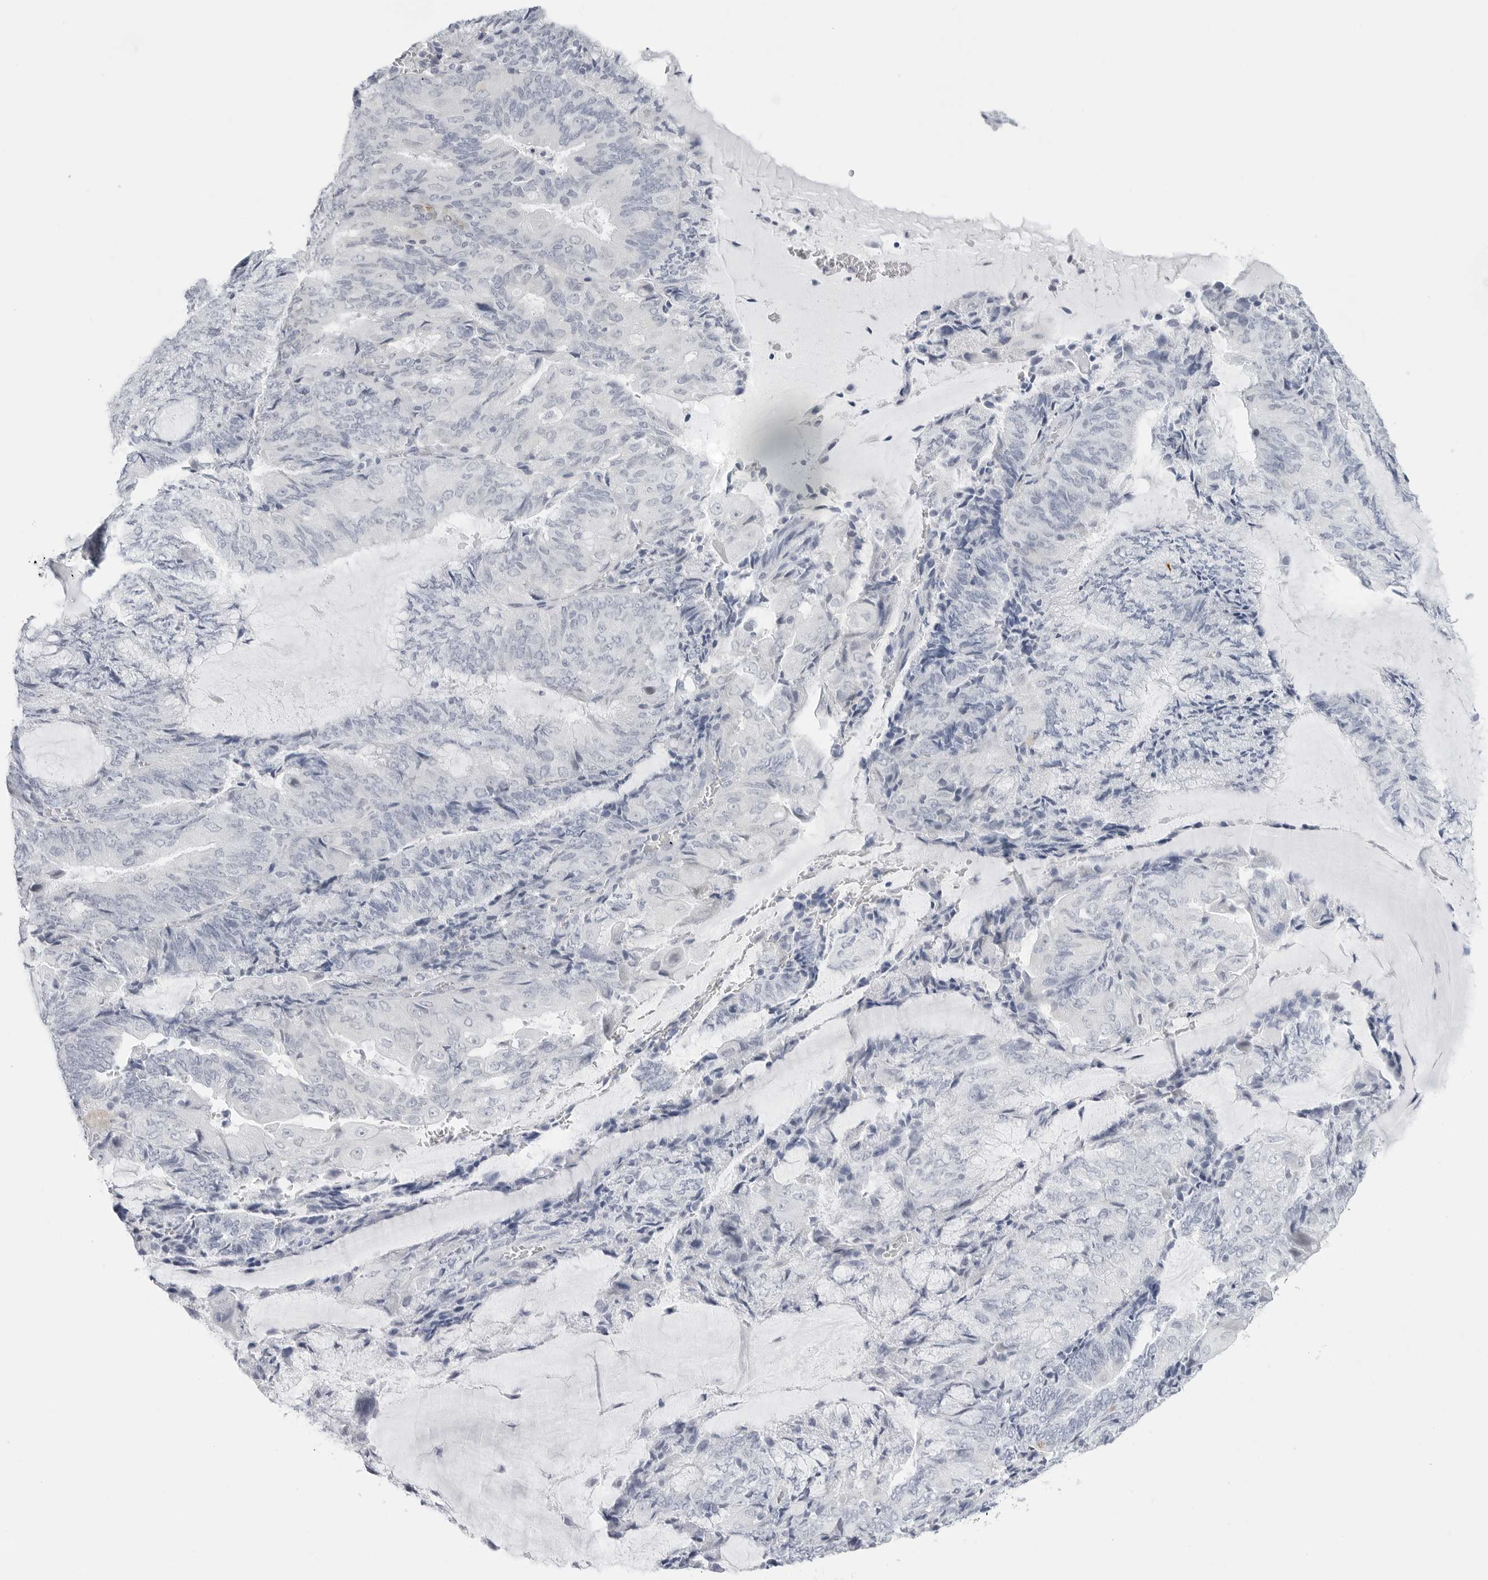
{"staining": {"intensity": "negative", "quantity": "none", "location": "none"}, "tissue": "endometrial cancer", "cell_type": "Tumor cells", "image_type": "cancer", "snomed": [{"axis": "morphology", "description": "Adenocarcinoma, NOS"}, {"axis": "topography", "description": "Endometrium"}], "caption": "Immunohistochemistry (IHC) micrograph of neoplastic tissue: human endometrial cancer stained with DAB reveals no significant protein positivity in tumor cells.", "gene": "HSPB7", "patient": {"sex": "female", "age": 81}}